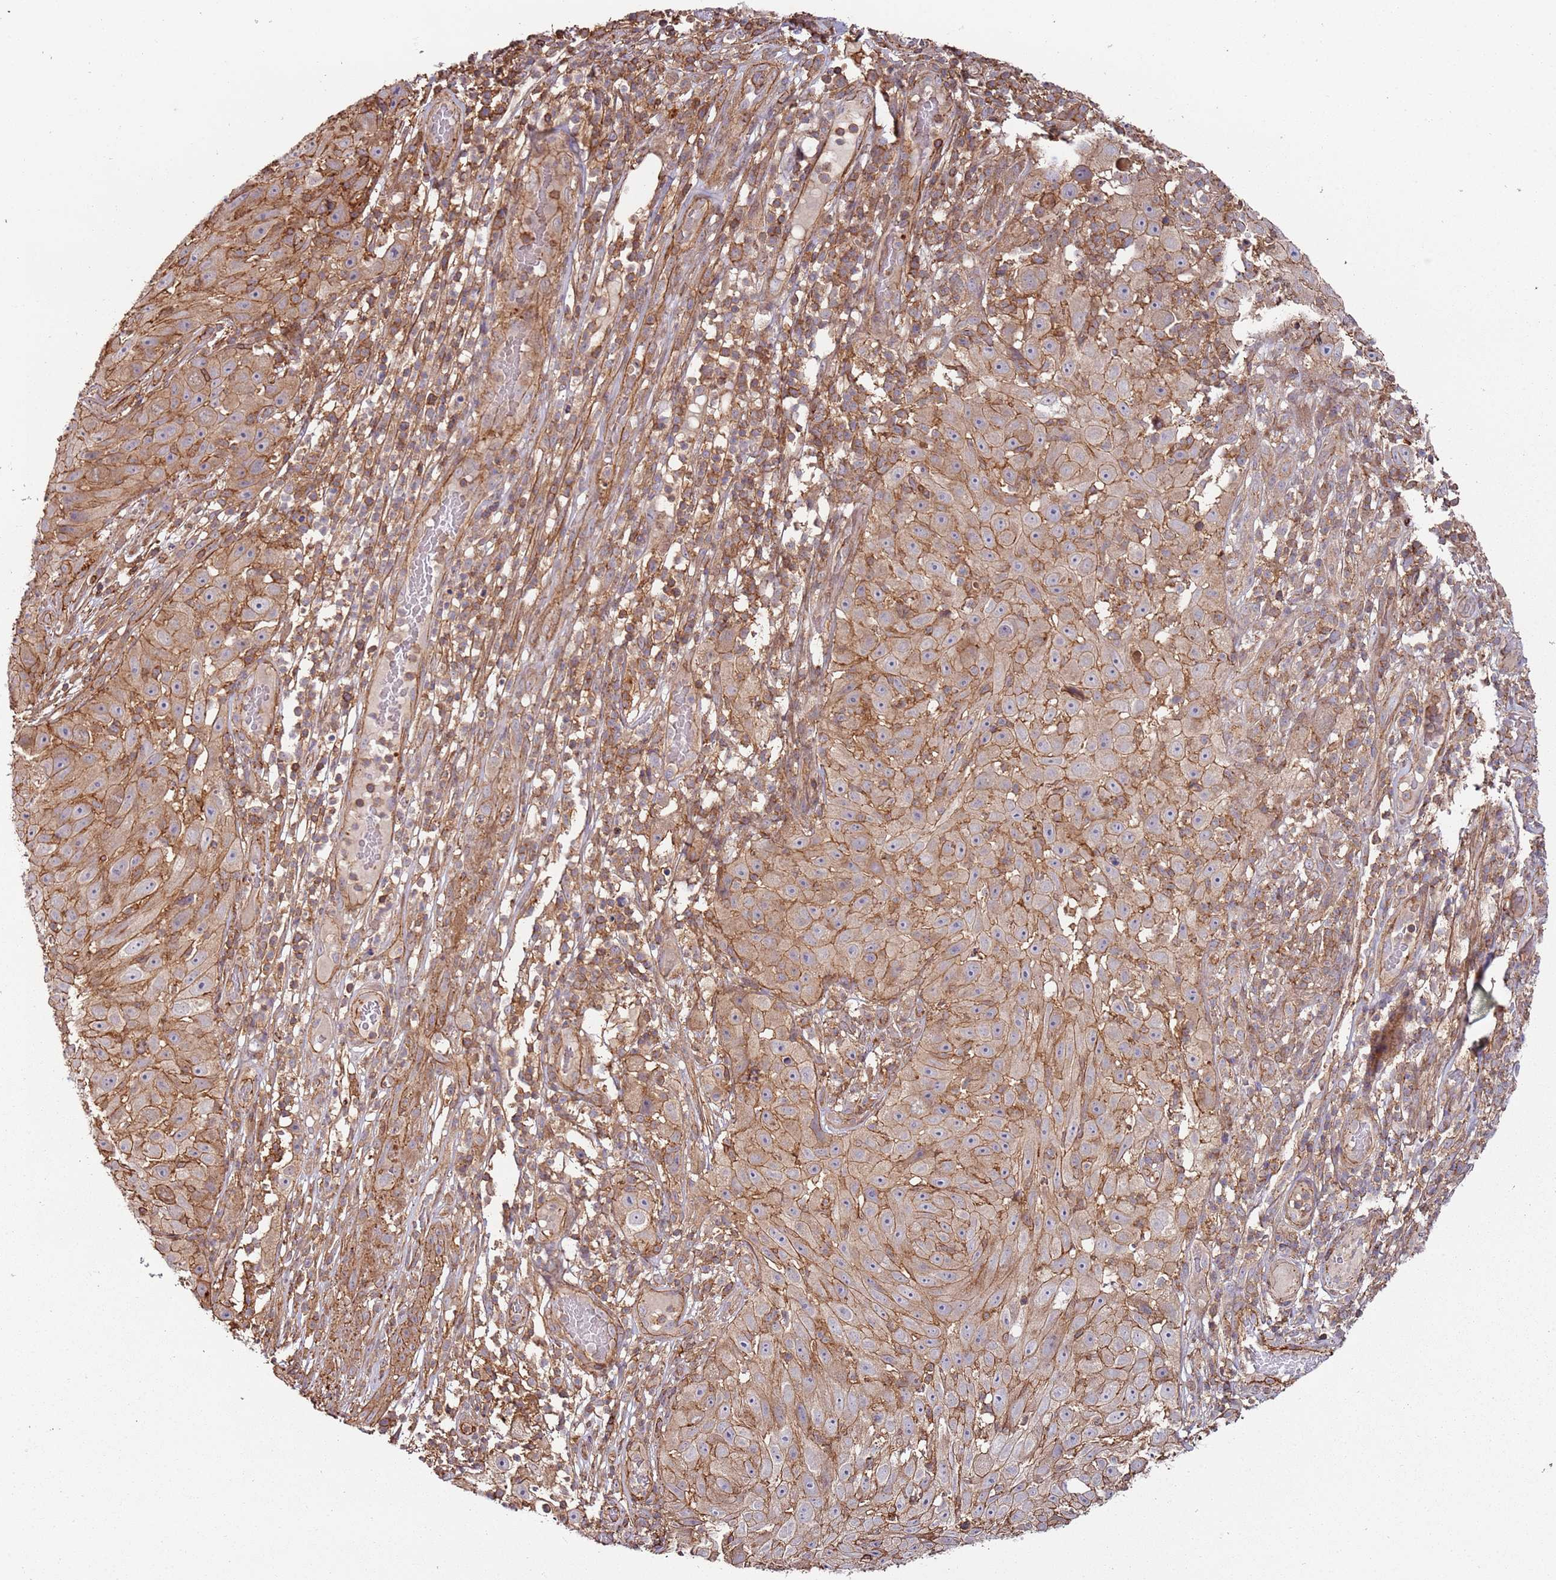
{"staining": {"intensity": "moderate", "quantity": "25%-75%", "location": "cytoplasmic/membranous"}, "tissue": "skin cancer", "cell_type": "Tumor cells", "image_type": "cancer", "snomed": [{"axis": "morphology", "description": "Squamous cell carcinoma, NOS"}, {"axis": "topography", "description": "Skin"}], "caption": "Skin cancer tissue displays moderate cytoplasmic/membranous positivity in approximately 25%-75% of tumor cells, visualized by immunohistochemistry. The staining is performed using DAB (3,3'-diaminobenzidine) brown chromogen to label protein expression. The nuclei are counter-stained blue using hematoxylin.", "gene": "CYP2U1", "patient": {"sex": "female", "age": 87}}